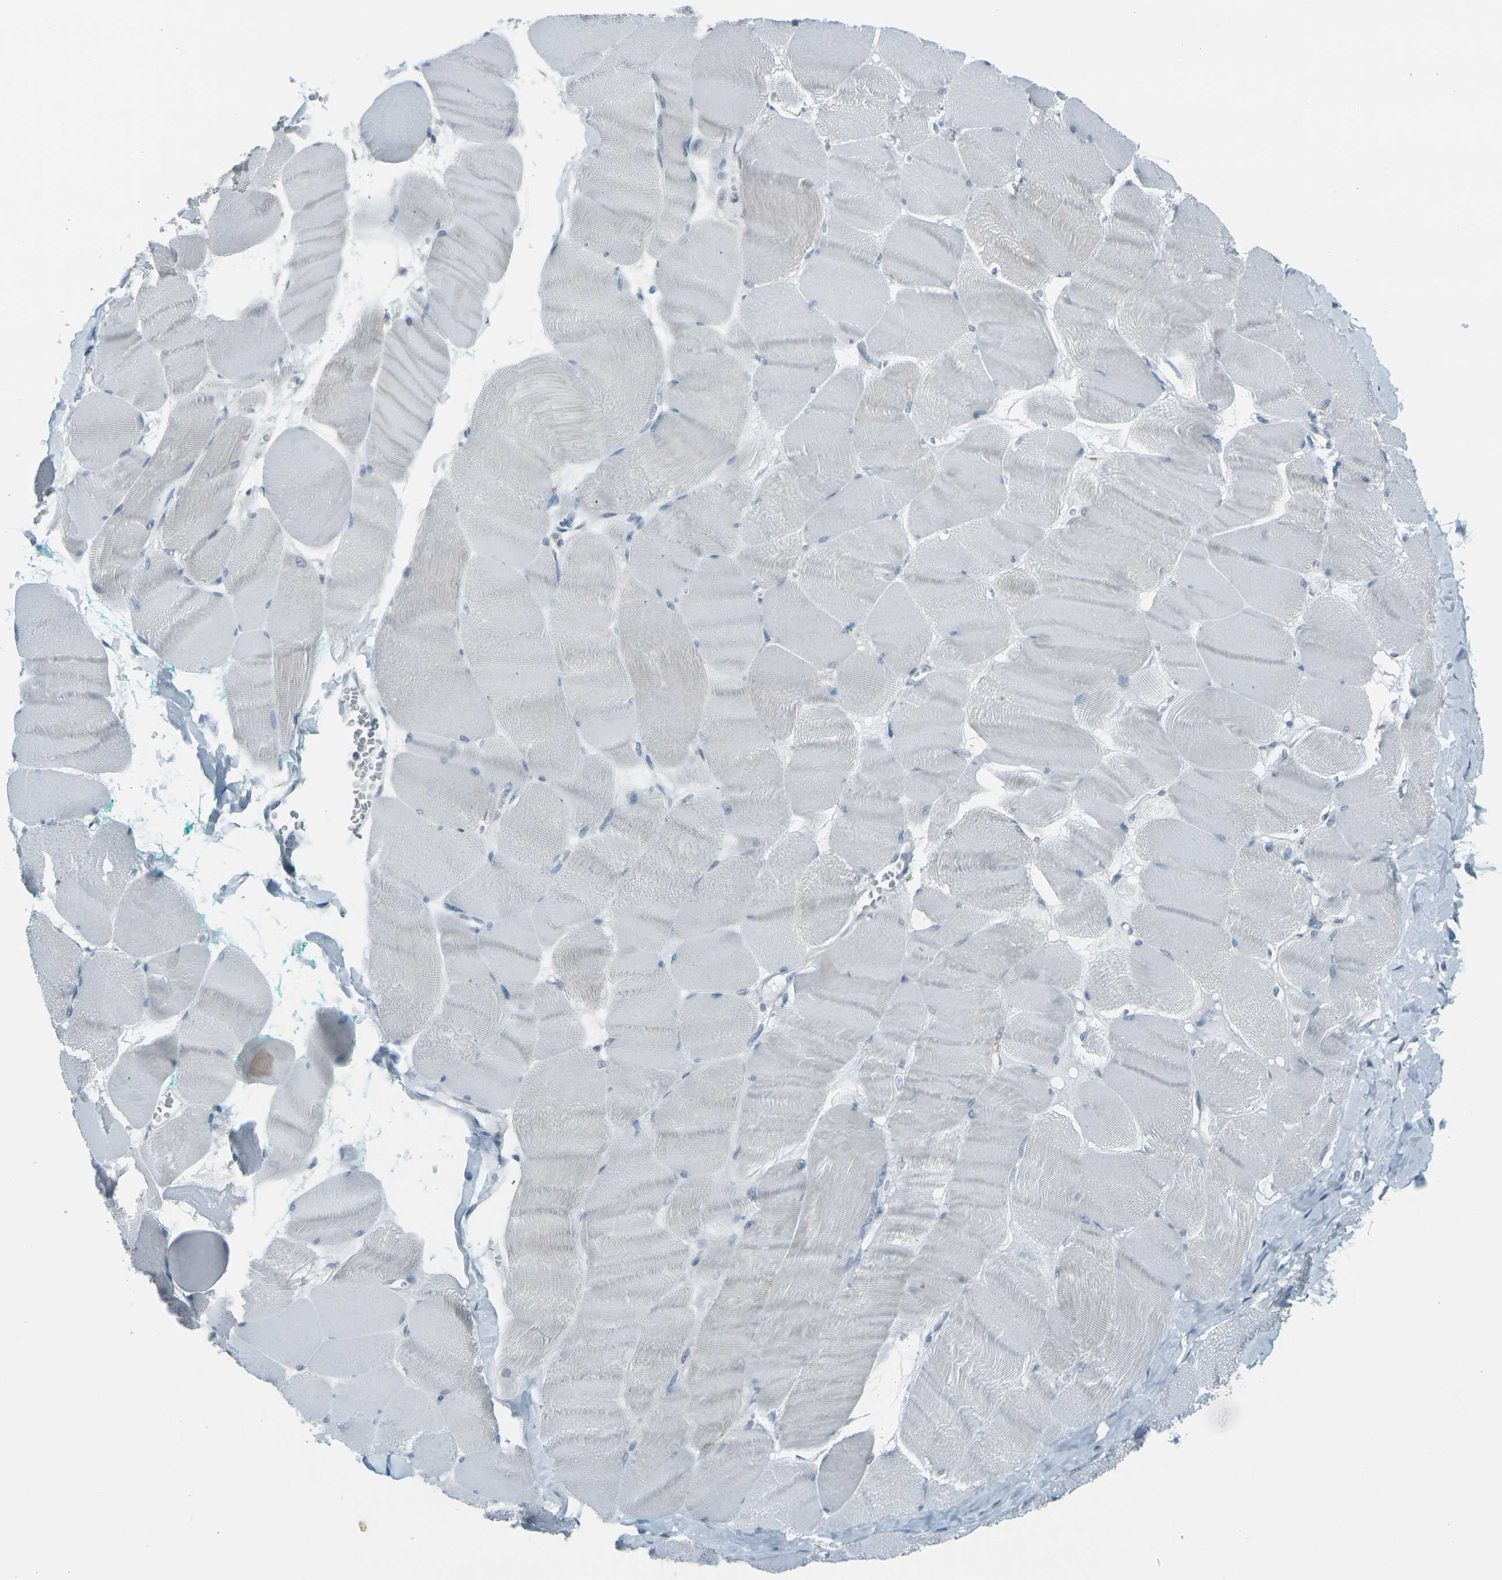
{"staining": {"intensity": "negative", "quantity": "none", "location": "none"}, "tissue": "skeletal muscle", "cell_type": "Myocytes", "image_type": "normal", "snomed": [{"axis": "morphology", "description": "Normal tissue, NOS"}, {"axis": "morphology", "description": "Squamous cell carcinoma, NOS"}, {"axis": "topography", "description": "Skeletal muscle"}], "caption": "The photomicrograph displays no staining of myocytes in normal skeletal muscle.", "gene": "H2BC1", "patient": {"sex": "male", "age": 51}}